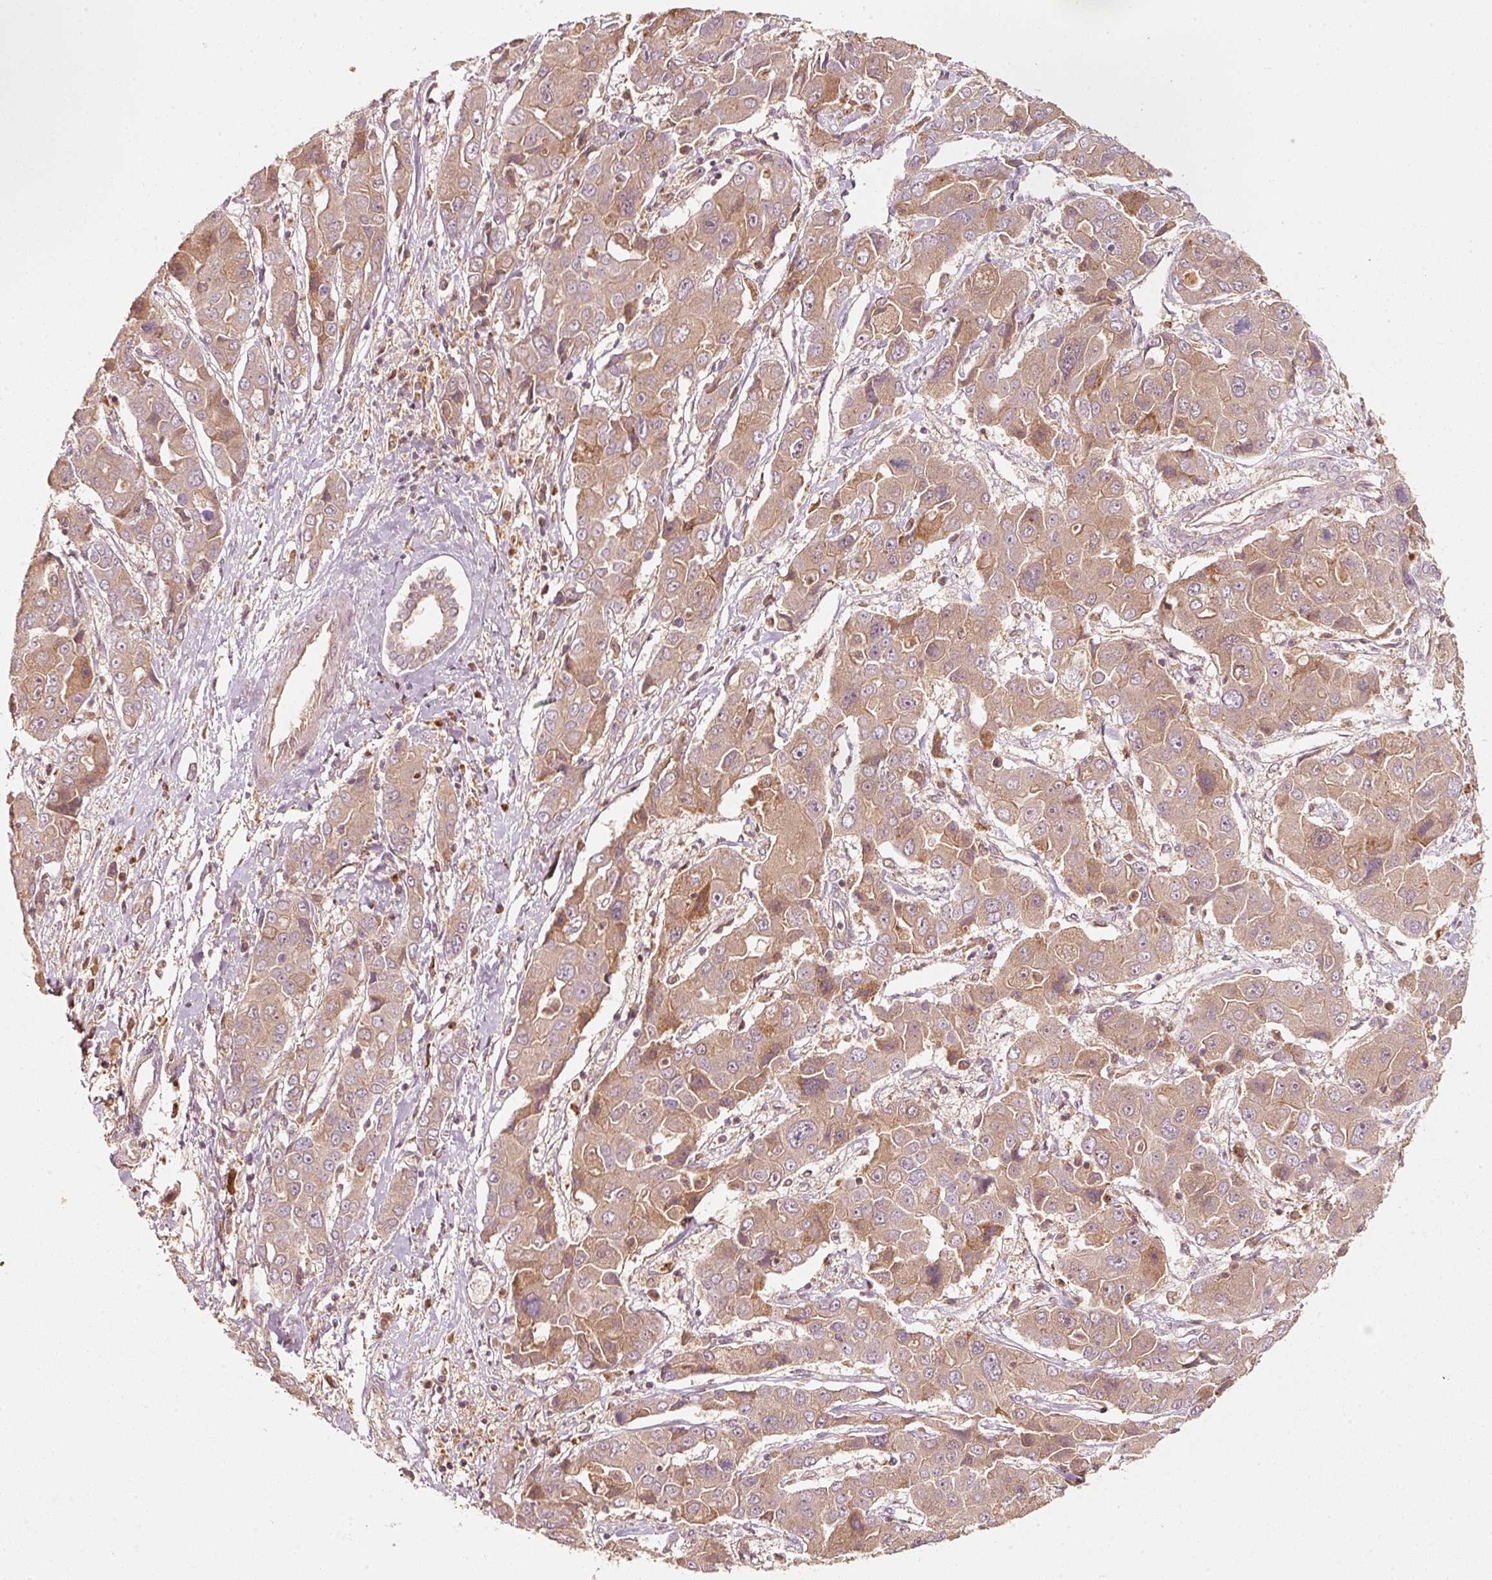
{"staining": {"intensity": "weak", "quantity": ">75%", "location": "cytoplasmic/membranous"}, "tissue": "liver cancer", "cell_type": "Tumor cells", "image_type": "cancer", "snomed": [{"axis": "morphology", "description": "Cholangiocarcinoma"}, {"axis": "topography", "description": "Liver"}], "caption": "The image displays a brown stain indicating the presence of a protein in the cytoplasmic/membranous of tumor cells in liver cancer.", "gene": "RRAS2", "patient": {"sex": "male", "age": 67}}